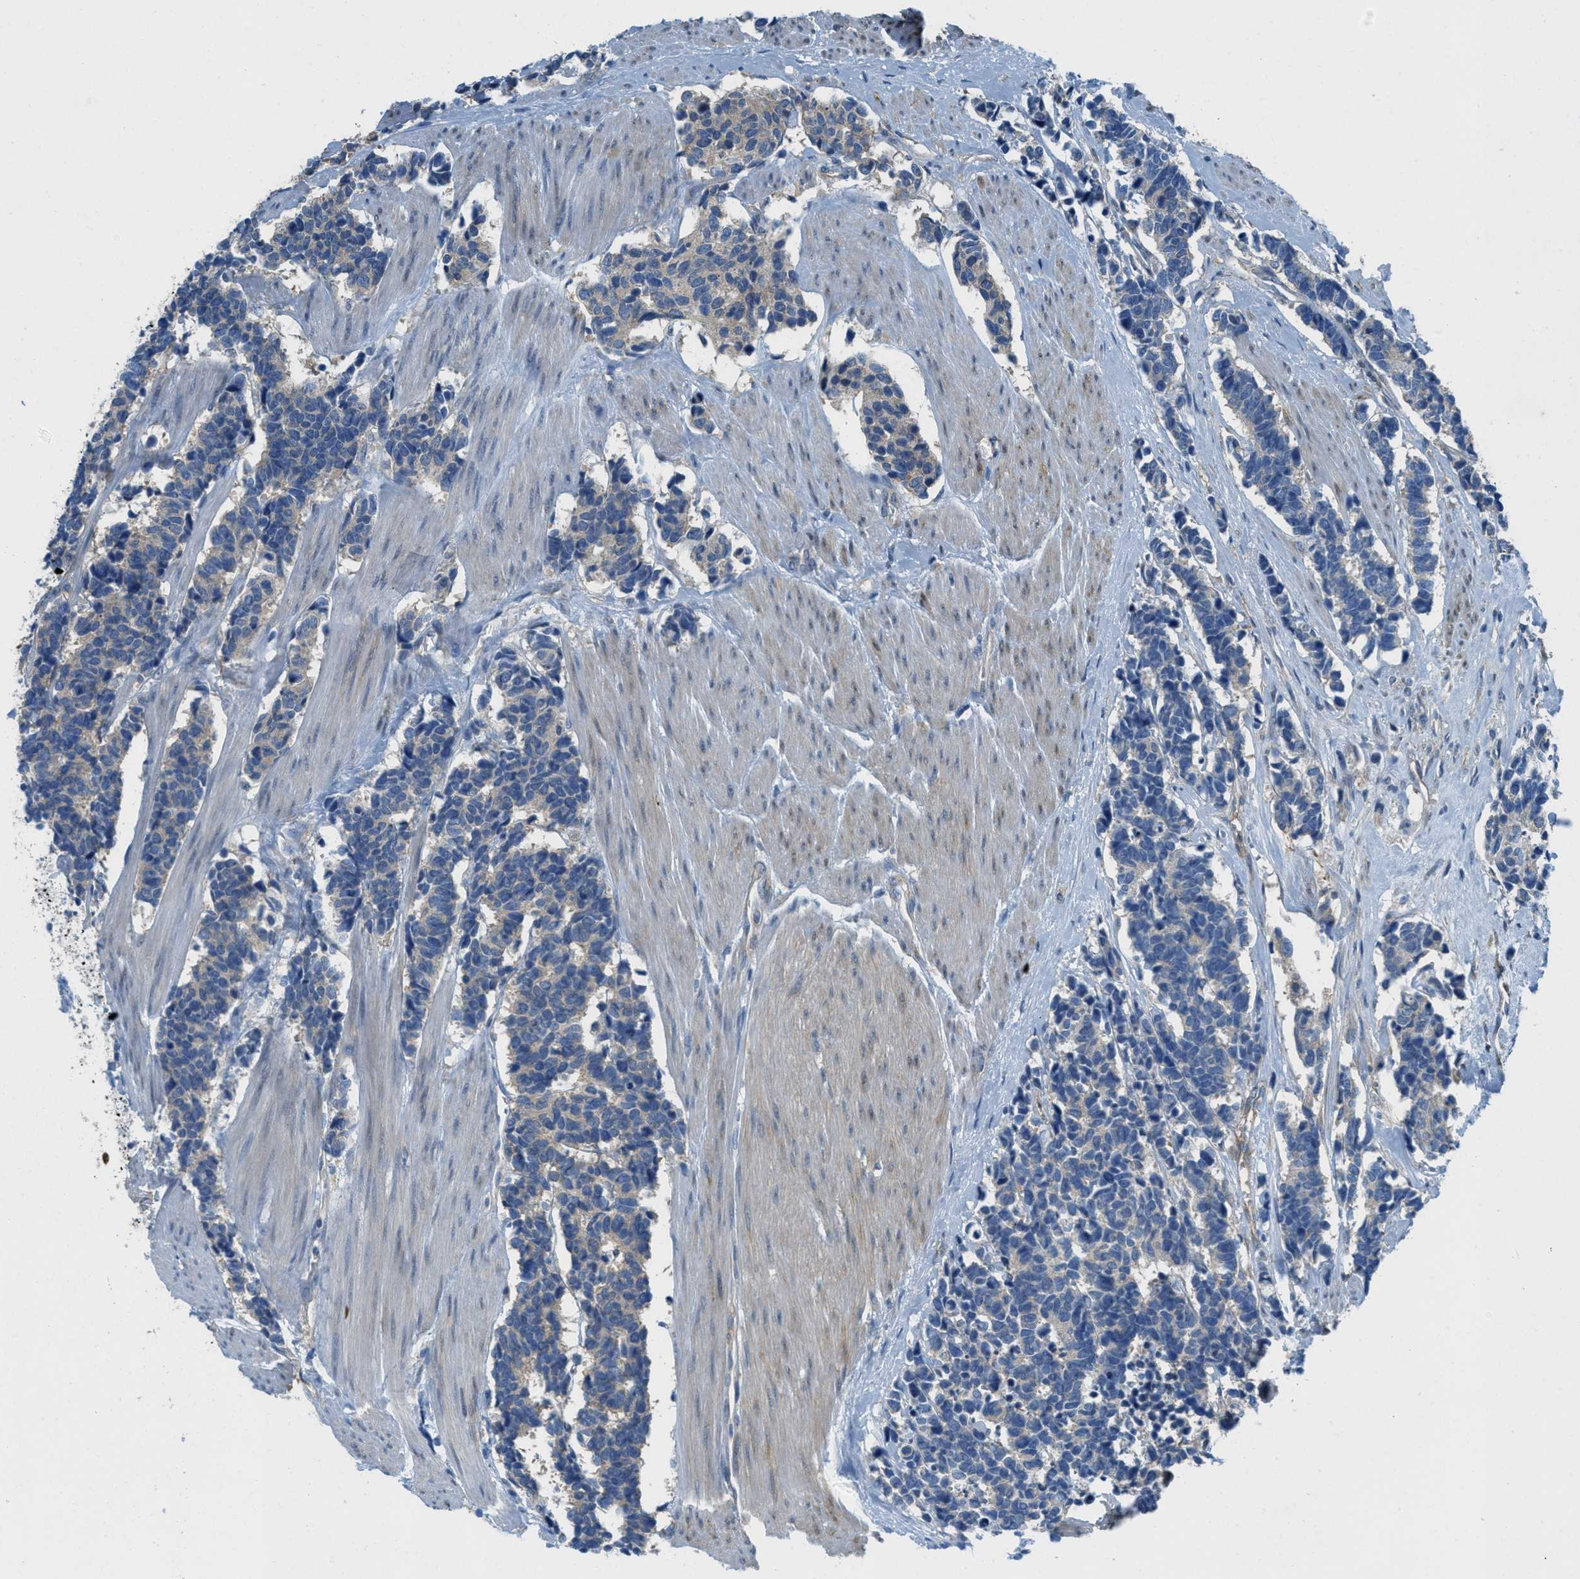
{"staining": {"intensity": "weak", "quantity": "<25%", "location": "cytoplasmic/membranous"}, "tissue": "carcinoid", "cell_type": "Tumor cells", "image_type": "cancer", "snomed": [{"axis": "morphology", "description": "Carcinoma, NOS"}, {"axis": "morphology", "description": "Carcinoid, malignant, NOS"}, {"axis": "topography", "description": "Urinary bladder"}], "caption": "Immunohistochemistry photomicrograph of human carcinoid stained for a protein (brown), which reveals no staining in tumor cells. Brightfield microscopy of IHC stained with DAB (3,3'-diaminobenzidine) (brown) and hematoxylin (blue), captured at high magnification.", "gene": "MAPRE2", "patient": {"sex": "male", "age": 57}}